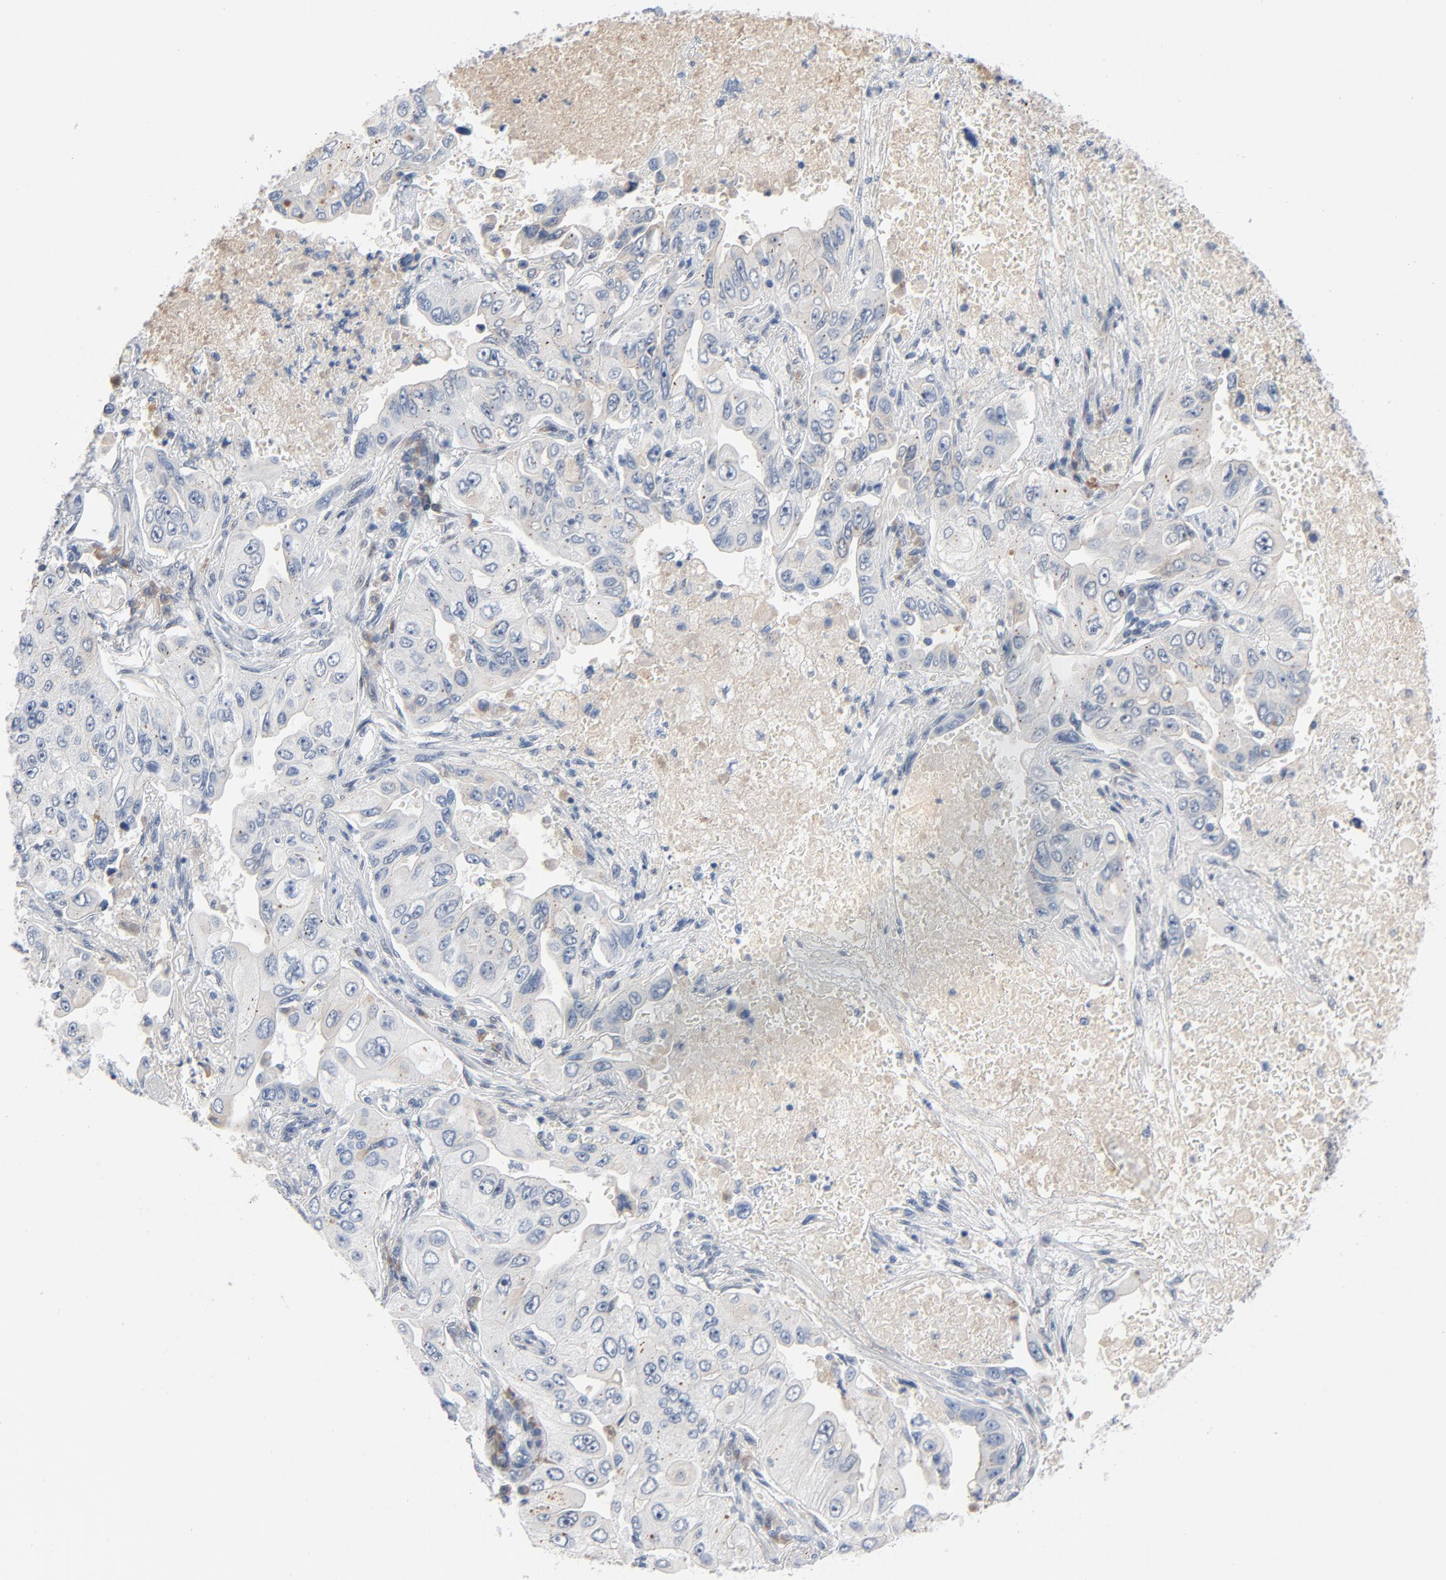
{"staining": {"intensity": "negative", "quantity": "none", "location": "none"}, "tissue": "lung cancer", "cell_type": "Tumor cells", "image_type": "cancer", "snomed": [{"axis": "morphology", "description": "Adenocarcinoma, NOS"}, {"axis": "topography", "description": "Lung"}], "caption": "Lung adenocarcinoma was stained to show a protein in brown. There is no significant positivity in tumor cells. The staining is performed using DAB brown chromogen with nuclei counter-stained in using hematoxylin.", "gene": "FOXP1", "patient": {"sex": "male", "age": 84}}